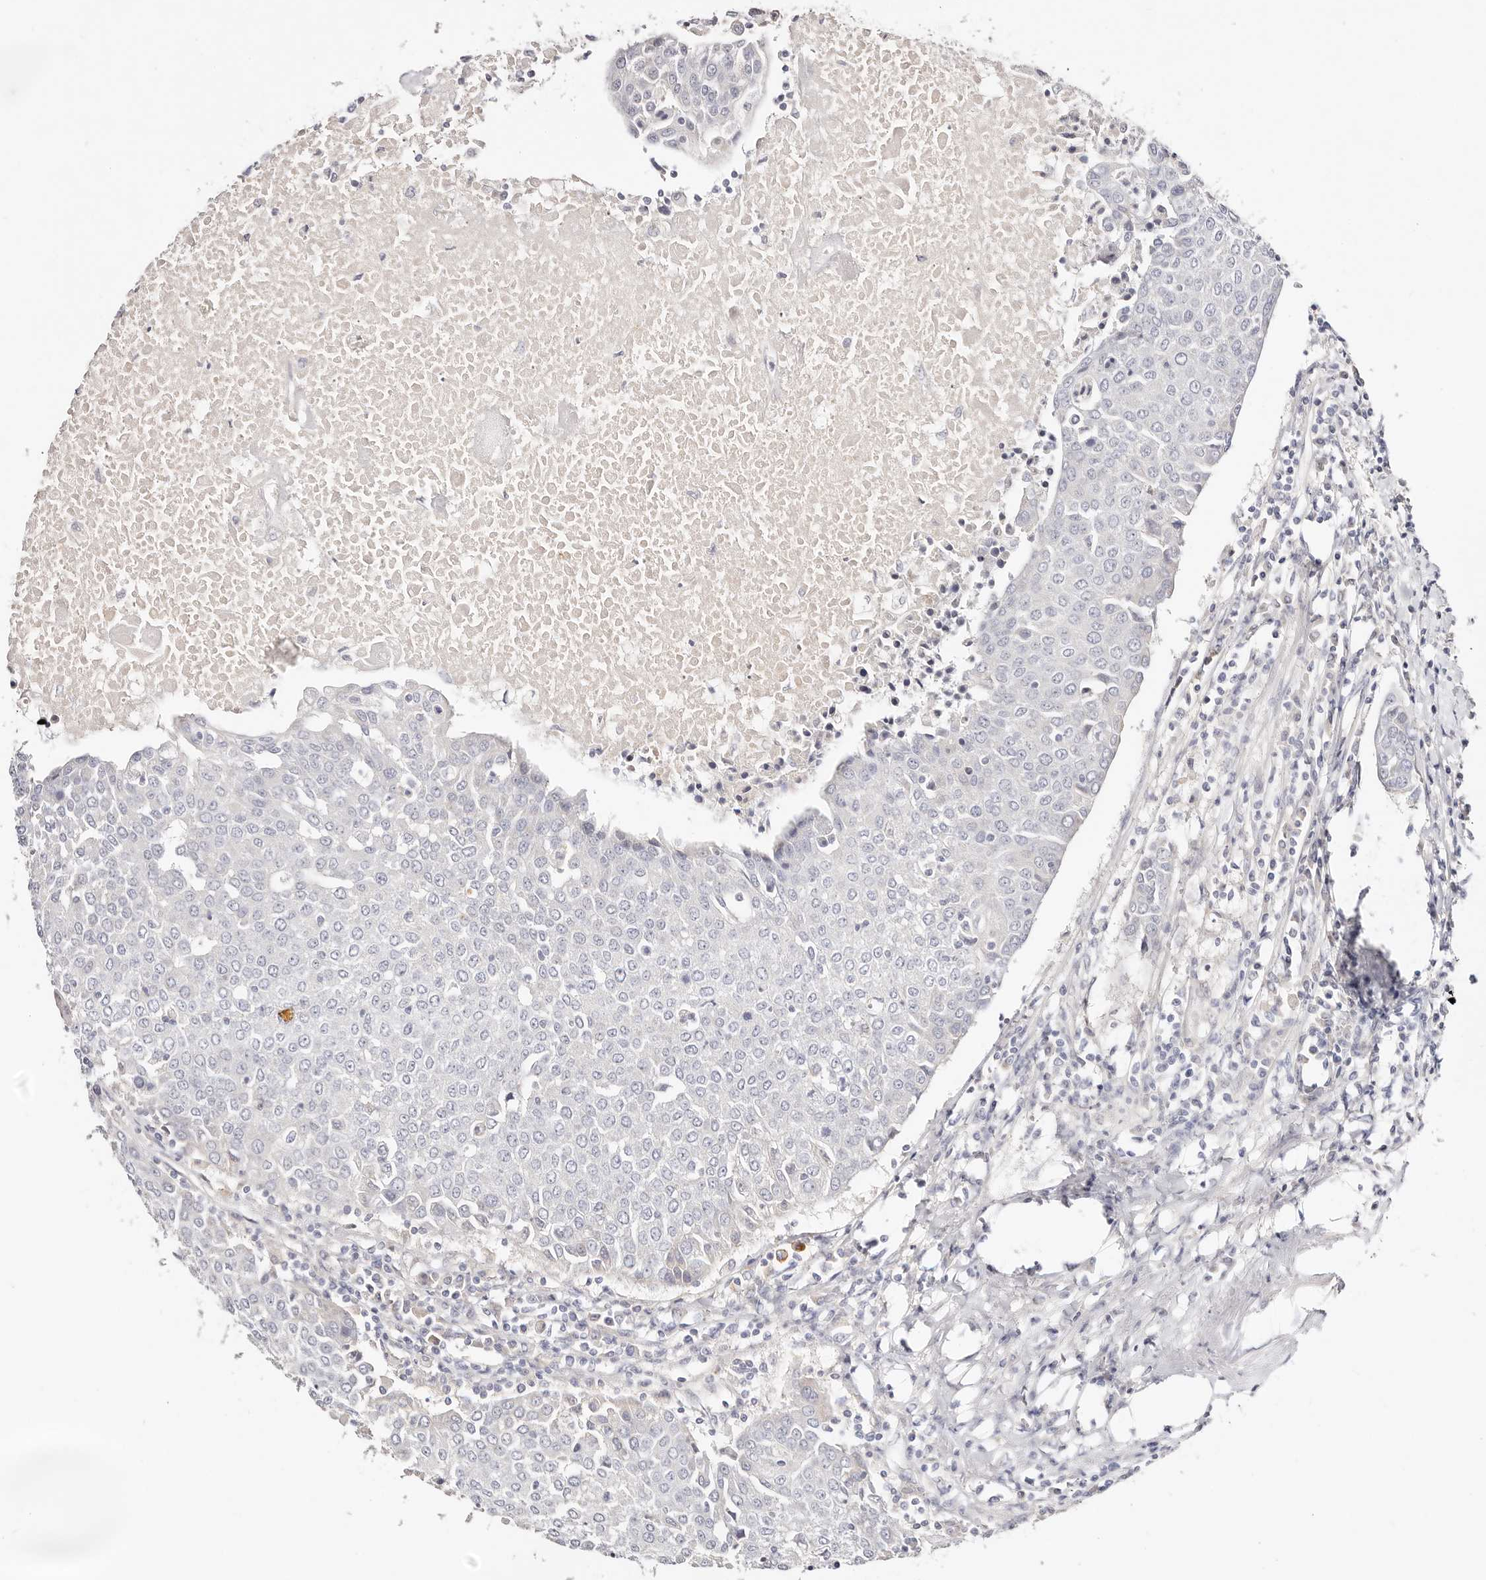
{"staining": {"intensity": "negative", "quantity": "none", "location": "none"}, "tissue": "urothelial cancer", "cell_type": "Tumor cells", "image_type": "cancer", "snomed": [{"axis": "morphology", "description": "Urothelial carcinoma, High grade"}, {"axis": "topography", "description": "Urinary bladder"}], "caption": "DAB (3,3'-diaminobenzidine) immunohistochemical staining of urothelial cancer shows no significant staining in tumor cells.", "gene": "DNASE1", "patient": {"sex": "female", "age": 85}}